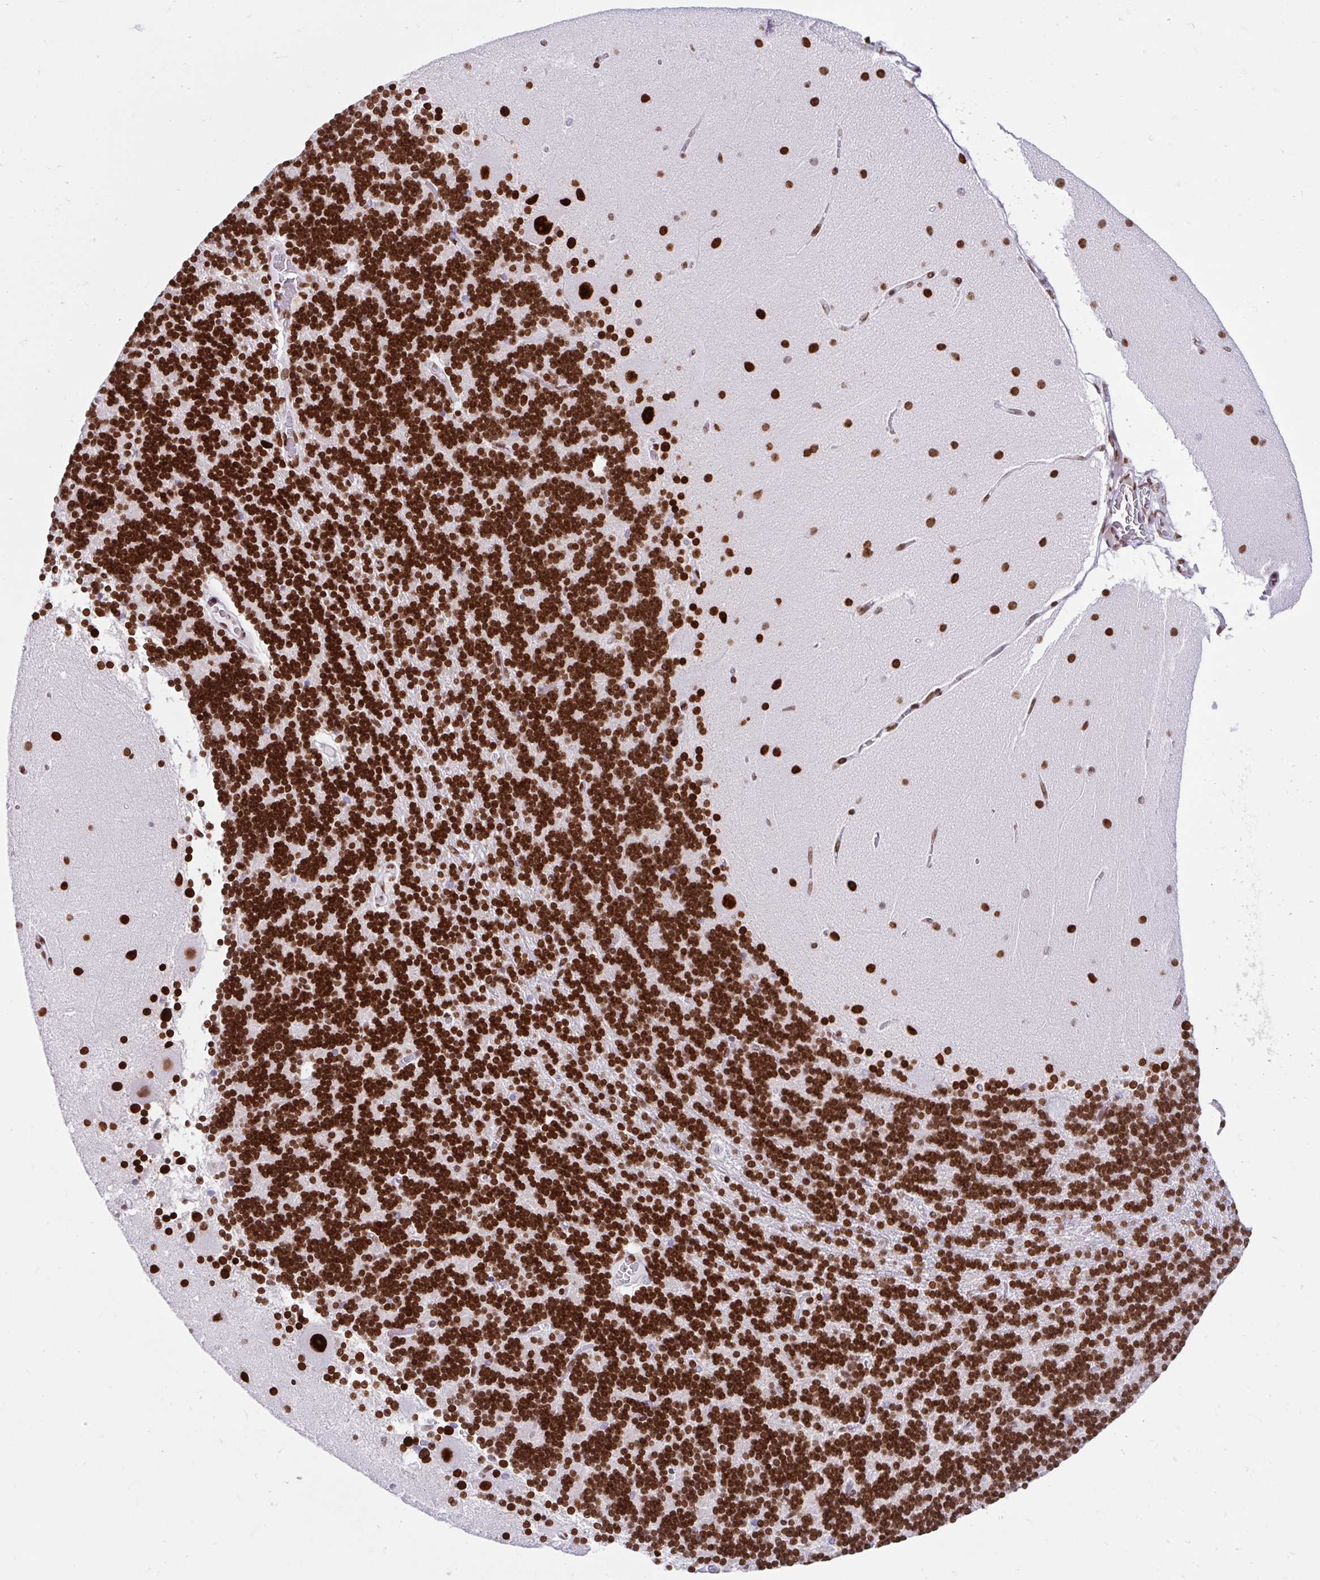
{"staining": {"intensity": "strong", "quantity": ">75%", "location": "nuclear"}, "tissue": "cerebellum", "cell_type": "Cells in granular layer", "image_type": "normal", "snomed": [{"axis": "morphology", "description": "Normal tissue, NOS"}, {"axis": "topography", "description": "Cerebellum"}], "caption": "Strong nuclear positivity is seen in approximately >75% of cells in granular layer in normal cerebellum.", "gene": "KHDRBS1", "patient": {"sex": "female", "age": 54}}